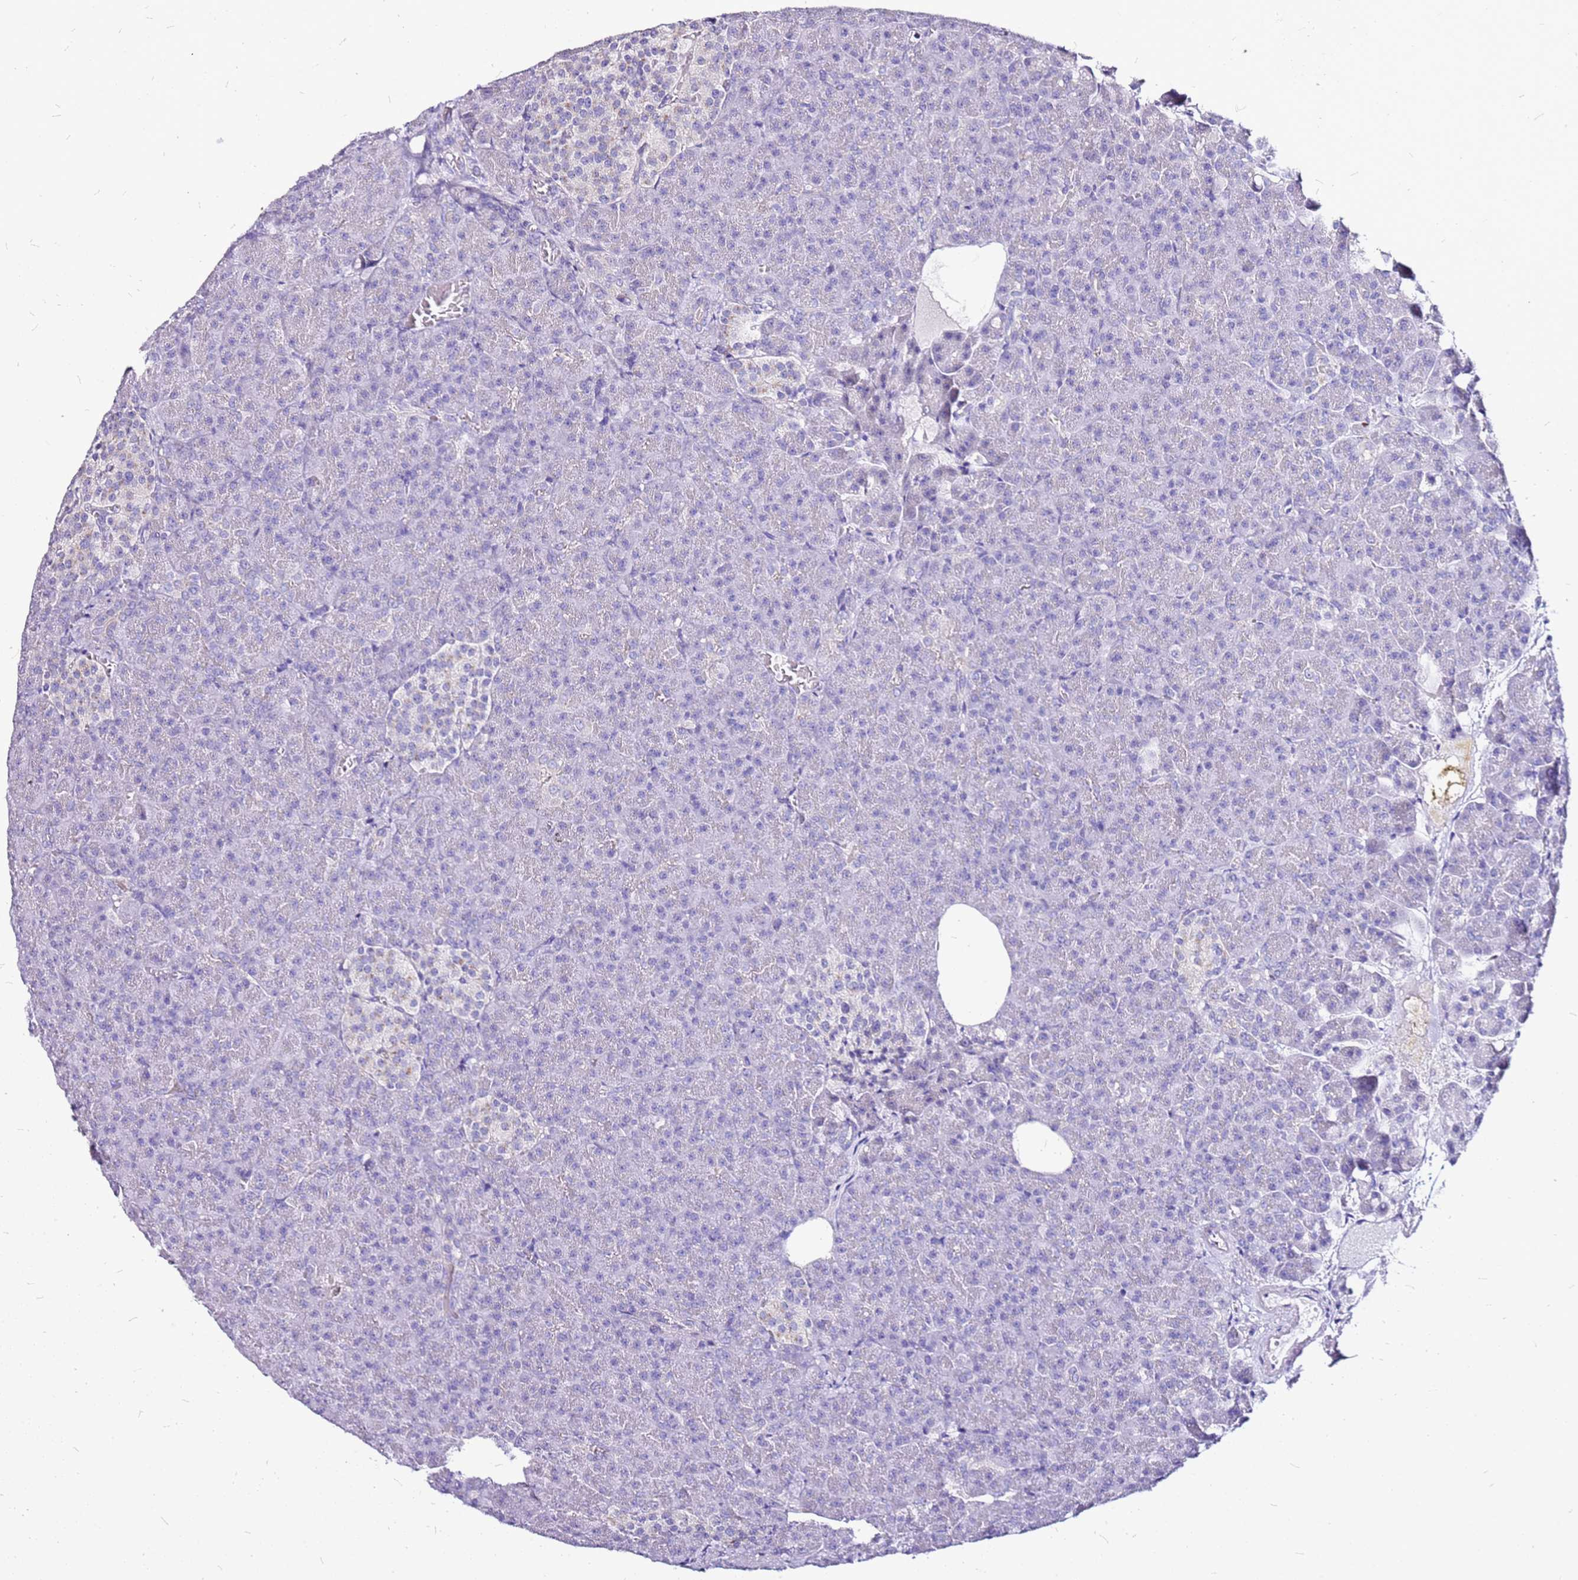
{"staining": {"intensity": "negative", "quantity": "none", "location": "none"}, "tissue": "pancreas", "cell_type": "Exocrine glandular cells", "image_type": "normal", "snomed": [{"axis": "morphology", "description": "Normal tissue, NOS"}, {"axis": "topography", "description": "Pancreas"}], "caption": "Exocrine glandular cells show no significant positivity in normal pancreas.", "gene": "CASD1", "patient": {"sex": "female", "age": 74}}